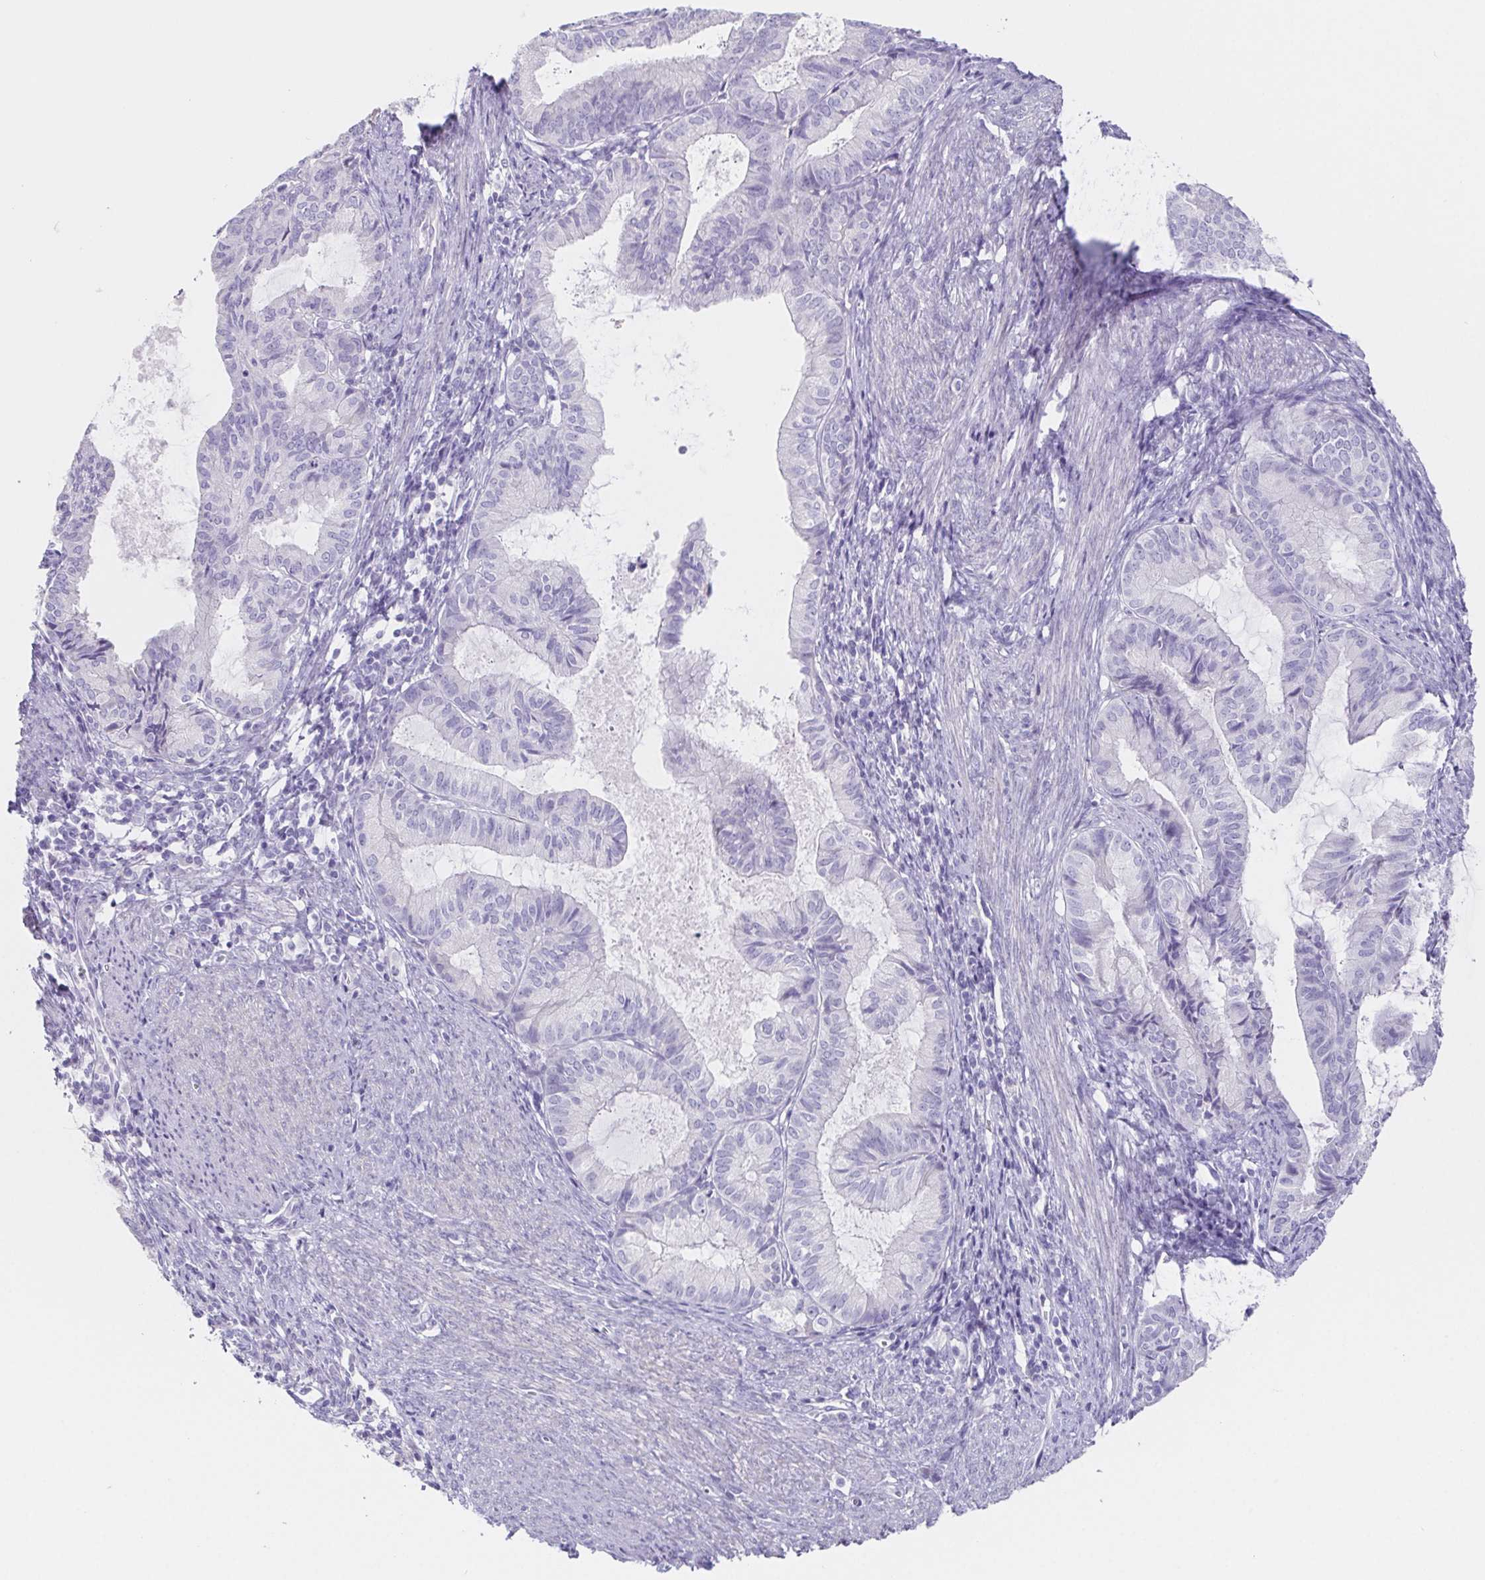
{"staining": {"intensity": "negative", "quantity": "none", "location": "none"}, "tissue": "endometrial cancer", "cell_type": "Tumor cells", "image_type": "cancer", "snomed": [{"axis": "morphology", "description": "Adenocarcinoma, NOS"}, {"axis": "topography", "description": "Endometrium"}], "caption": "The photomicrograph shows no significant positivity in tumor cells of endometrial cancer (adenocarcinoma). (DAB immunohistochemistry (IHC) with hematoxylin counter stain).", "gene": "HDGFL1", "patient": {"sex": "female", "age": 86}}